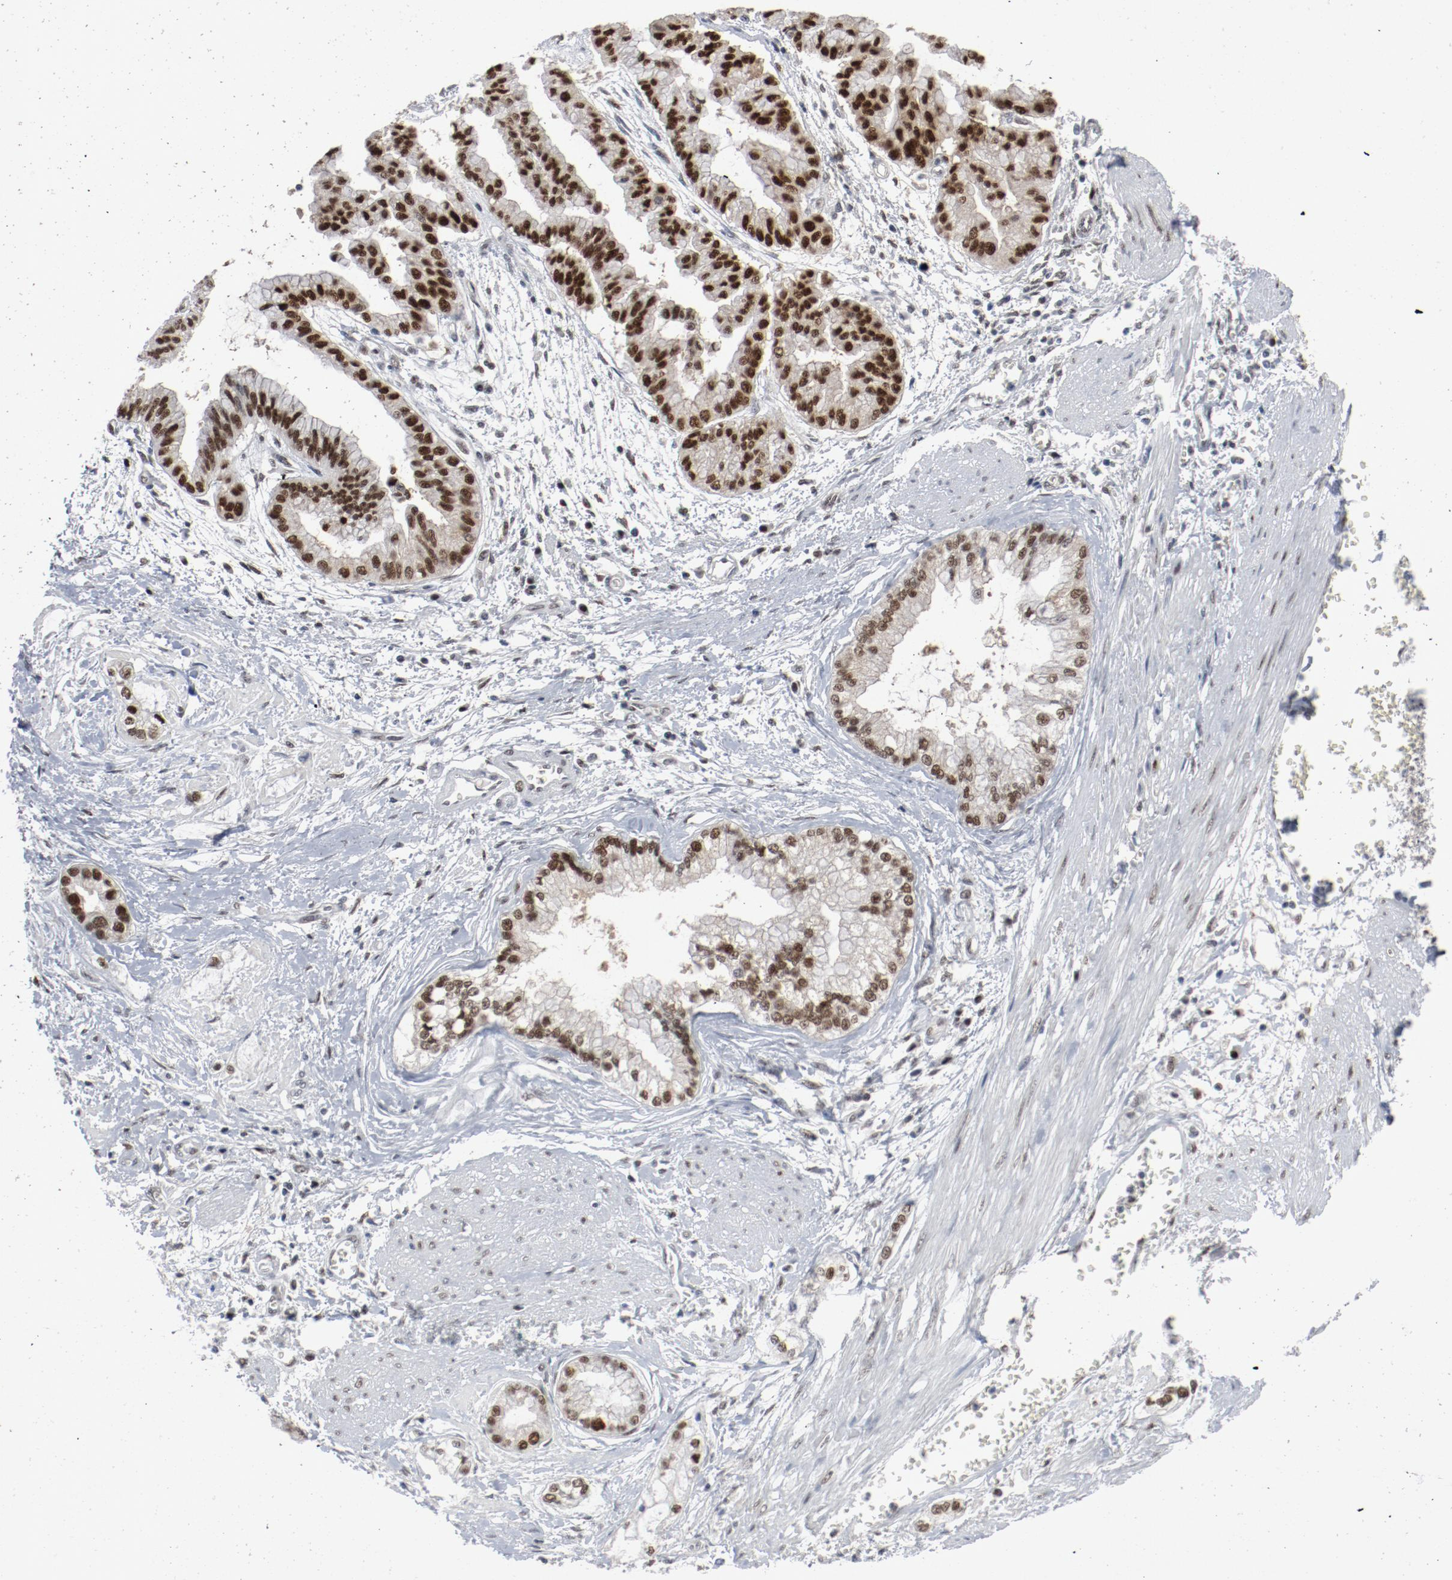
{"staining": {"intensity": "strong", "quantity": ">75%", "location": "nuclear"}, "tissue": "liver cancer", "cell_type": "Tumor cells", "image_type": "cancer", "snomed": [{"axis": "morphology", "description": "Cholangiocarcinoma"}, {"axis": "topography", "description": "Liver"}], "caption": "Protein staining of liver cancer tissue displays strong nuclear positivity in about >75% of tumor cells.", "gene": "JMJD6", "patient": {"sex": "female", "age": 79}}